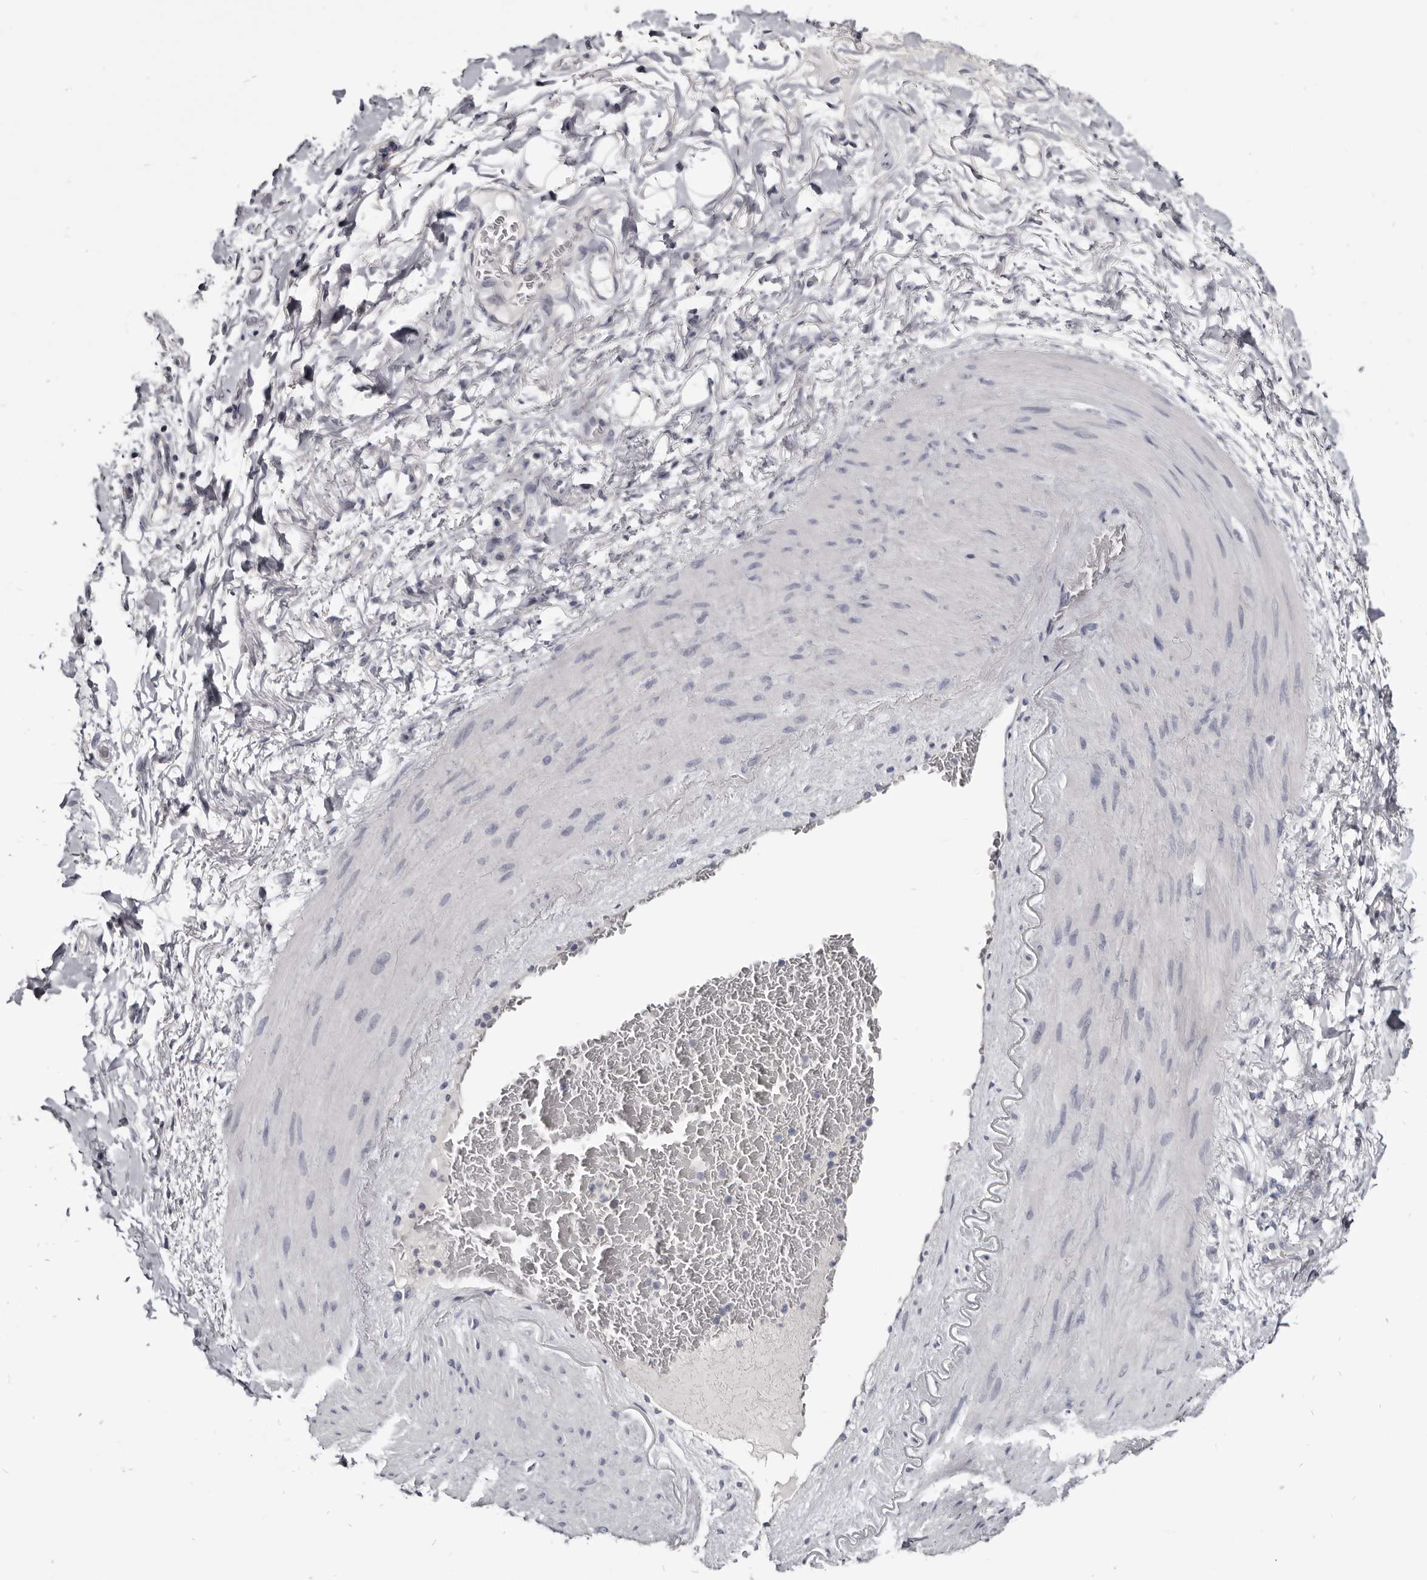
{"staining": {"intensity": "negative", "quantity": "none", "location": "none"}, "tissue": "adipose tissue", "cell_type": "Adipocytes", "image_type": "normal", "snomed": [{"axis": "morphology", "description": "Normal tissue, NOS"}, {"axis": "morphology", "description": "Adenocarcinoma, NOS"}, {"axis": "topography", "description": "Esophagus"}], "caption": "There is no significant expression in adipocytes of adipose tissue.", "gene": "CGN", "patient": {"sex": "male", "age": 62}}